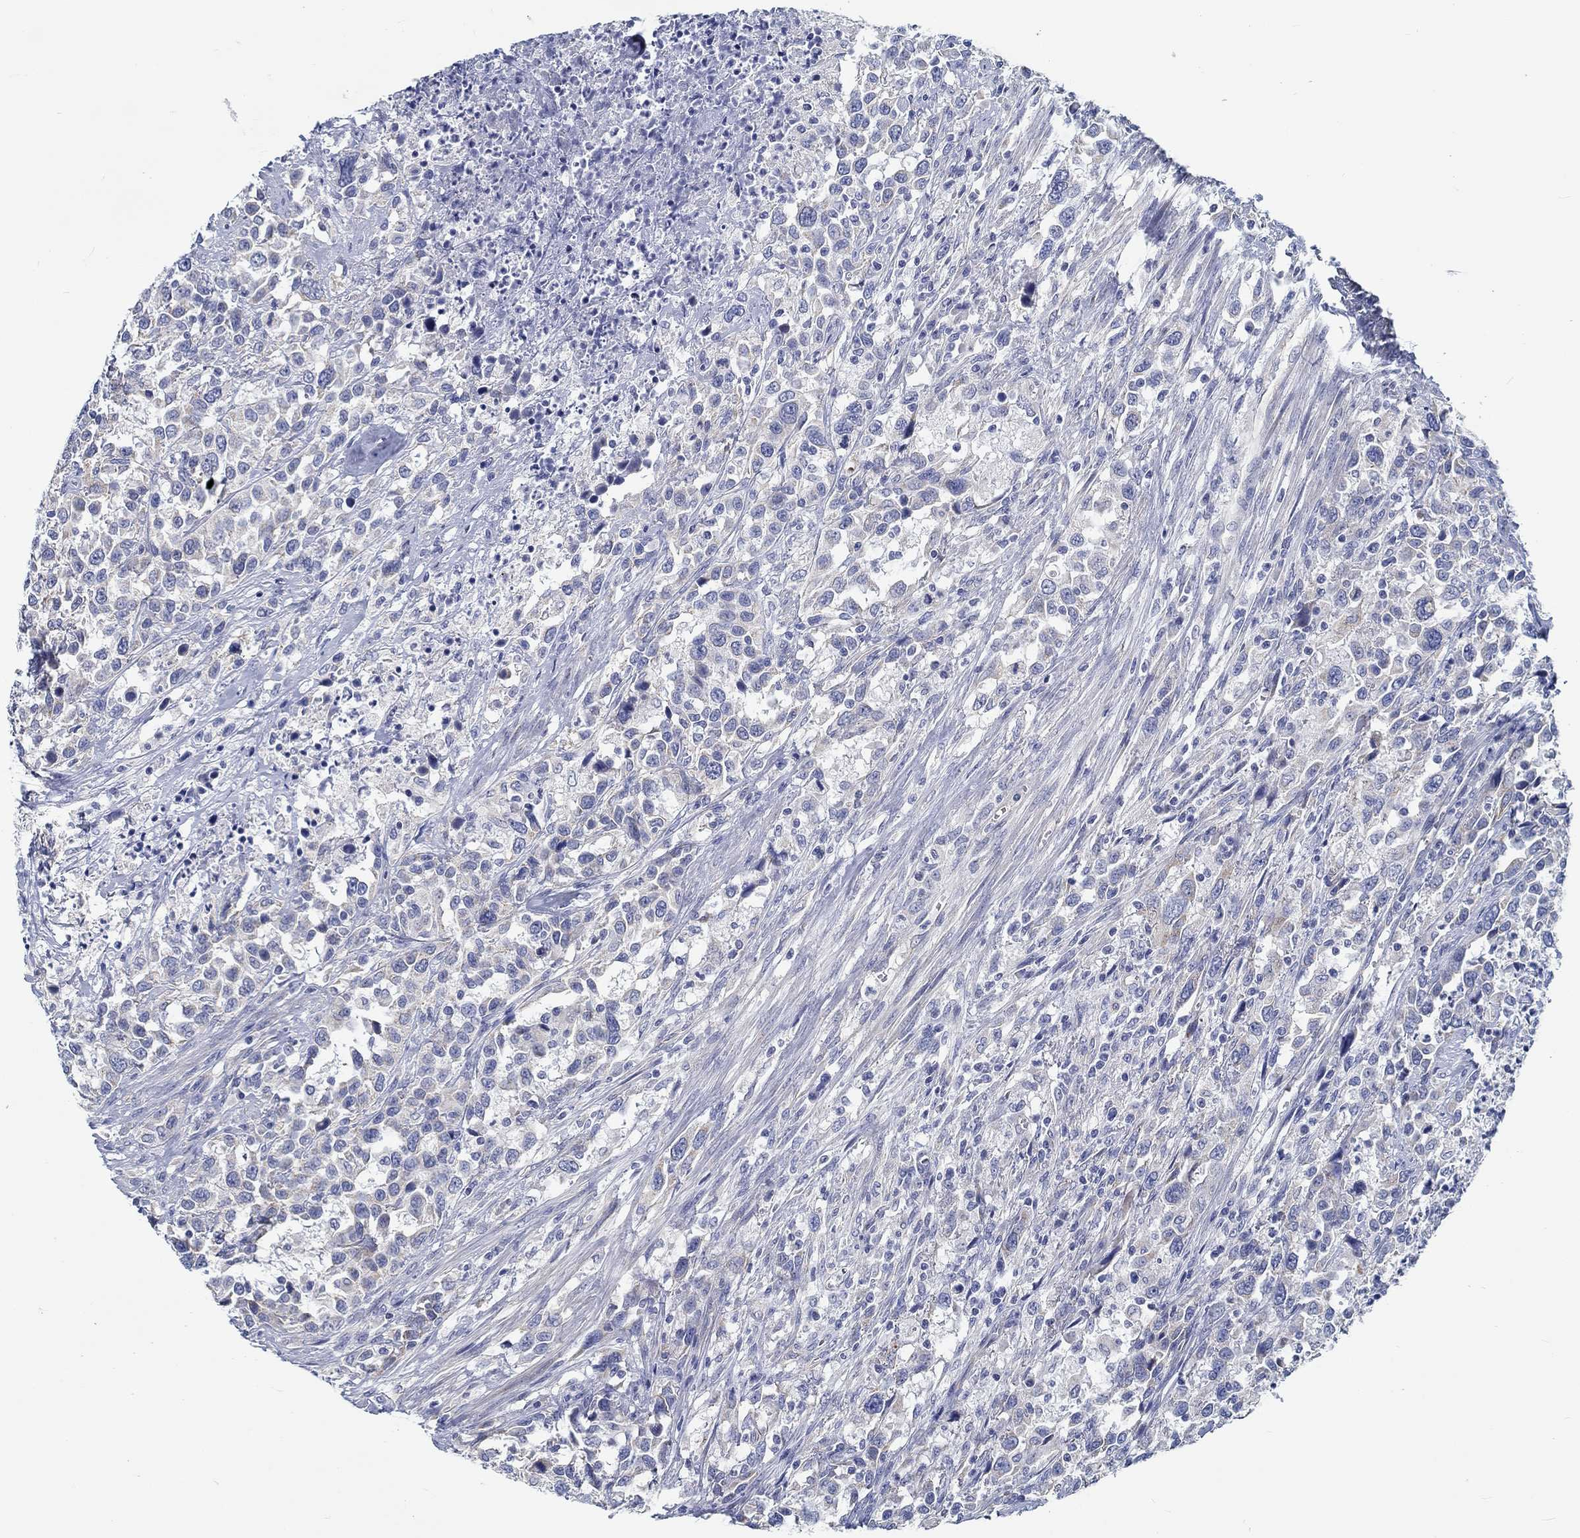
{"staining": {"intensity": "weak", "quantity": "<25%", "location": "cytoplasmic/membranous"}, "tissue": "urothelial cancer", "cell_type": "Tumor cells", "image_type": "cancer", "snomed": [{"axis": "morphology", "description": "Urothelial carcinoma, NOS"}, {"axis": "morphology", "description": "Urothelial carcinoma, High grade"}, {"axis": "topography", "description": "Urinary bladder"}], "caption": "This is an IHC histopathology image of human high-grade urothelial carcinoma. There is no staining in tumor cells.", "gene": "MYBPC1", "patient": {"sex": "female", "age": 64}}